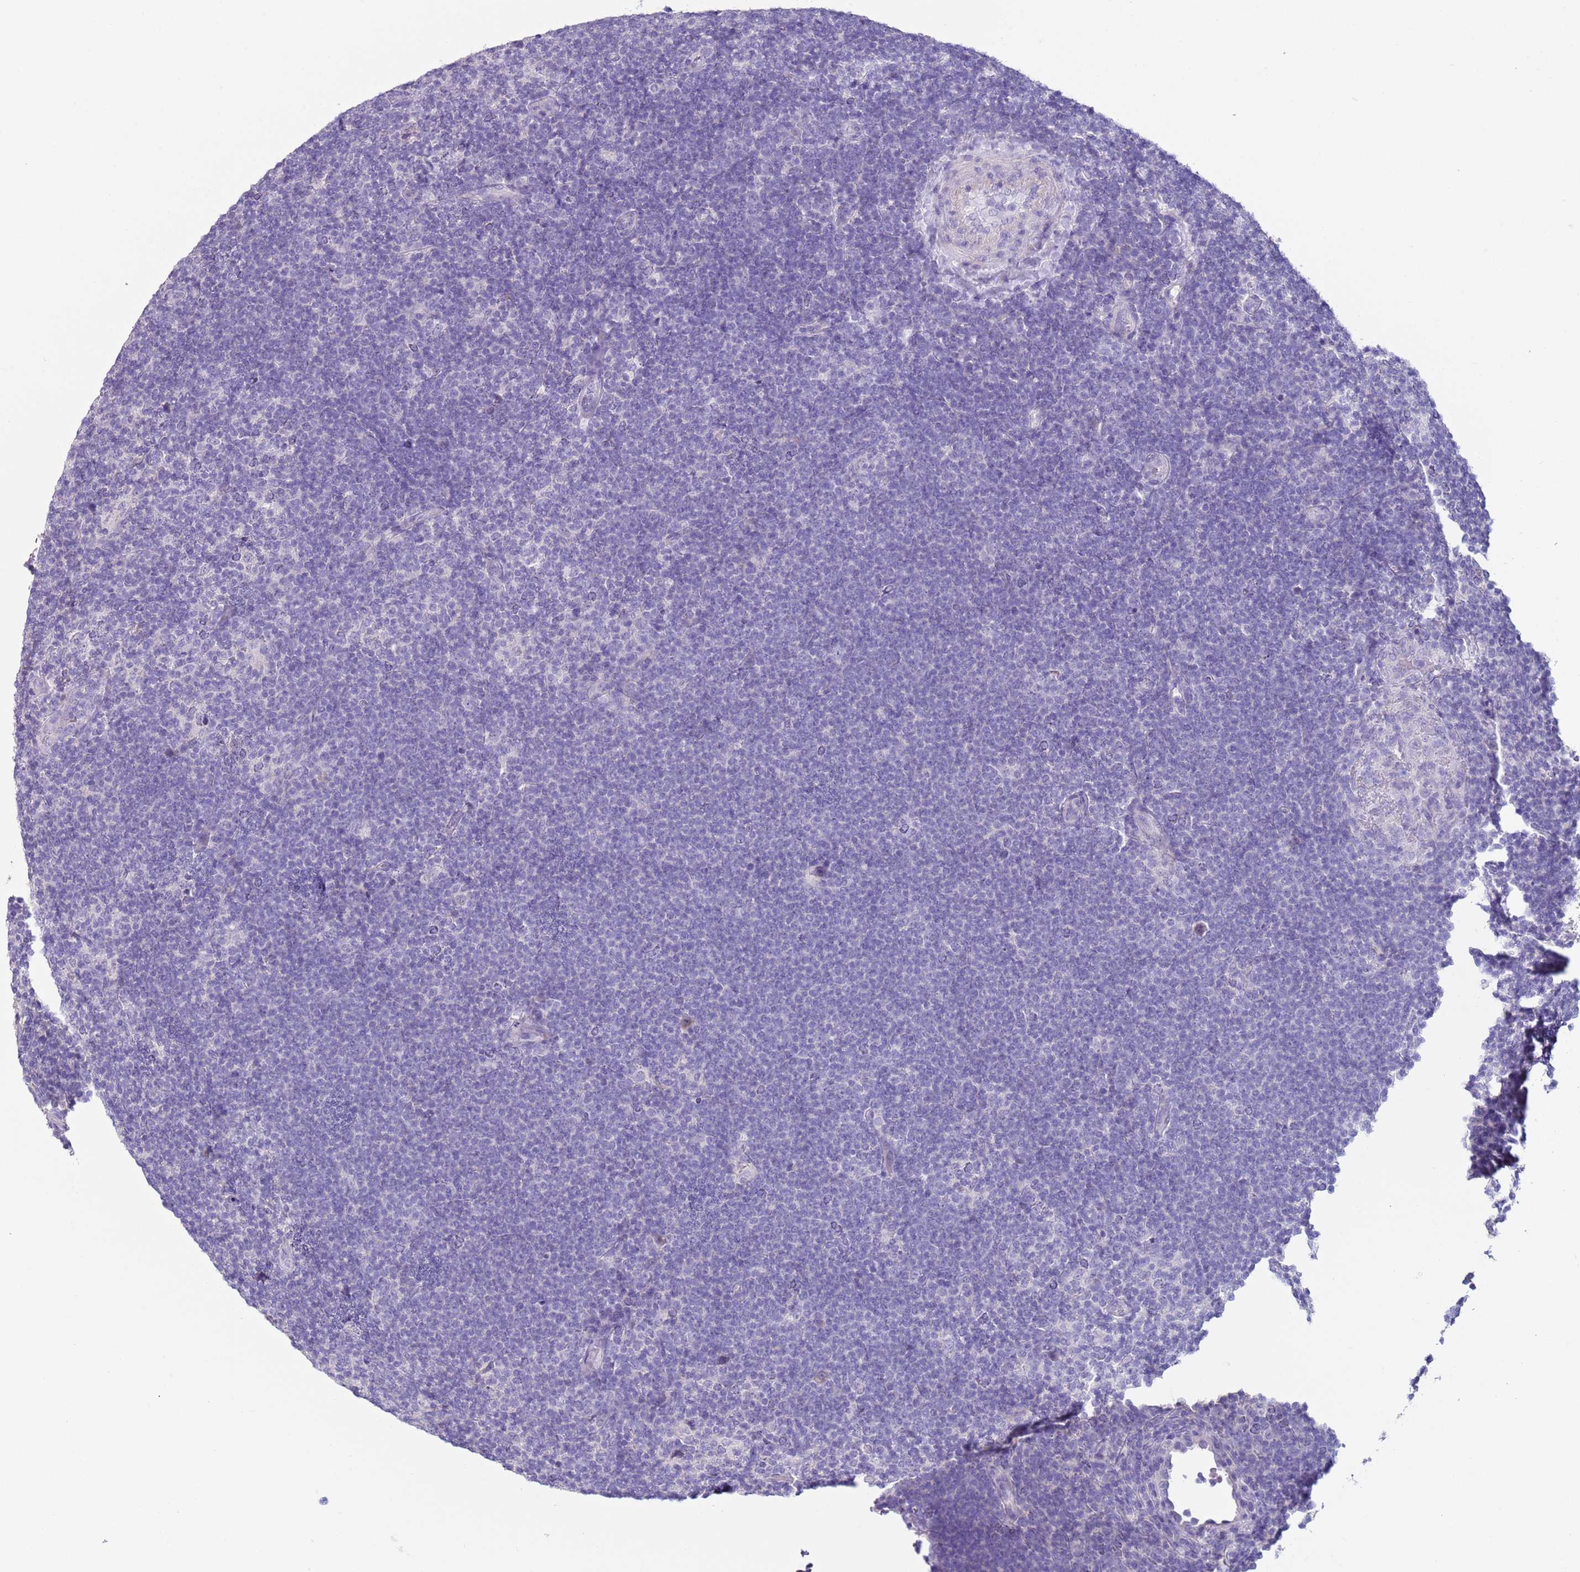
{"staining": {"intensity": "negative", "quantity": "none", "location": "none"}, "tissue": "lymphoma", "cell_type": "Tumor cells", "image_type": "cancer", "snomed": [{"axis": "morphology", "description": "Hodgkin's disease, NOS"}, {"axis": "topography", "description": "Lymph node"}], "caption": "High power microscopy image of an immunohistochemistry histopathology image of Hodgkin's disease, revealing no significant positivity in tumor cells. (DAB (3,3'-diaminobenzidine) immunohistochemistry, high magnification).", "gene": "NPAP1", "patient": {"sex": "female", "age": 57}}